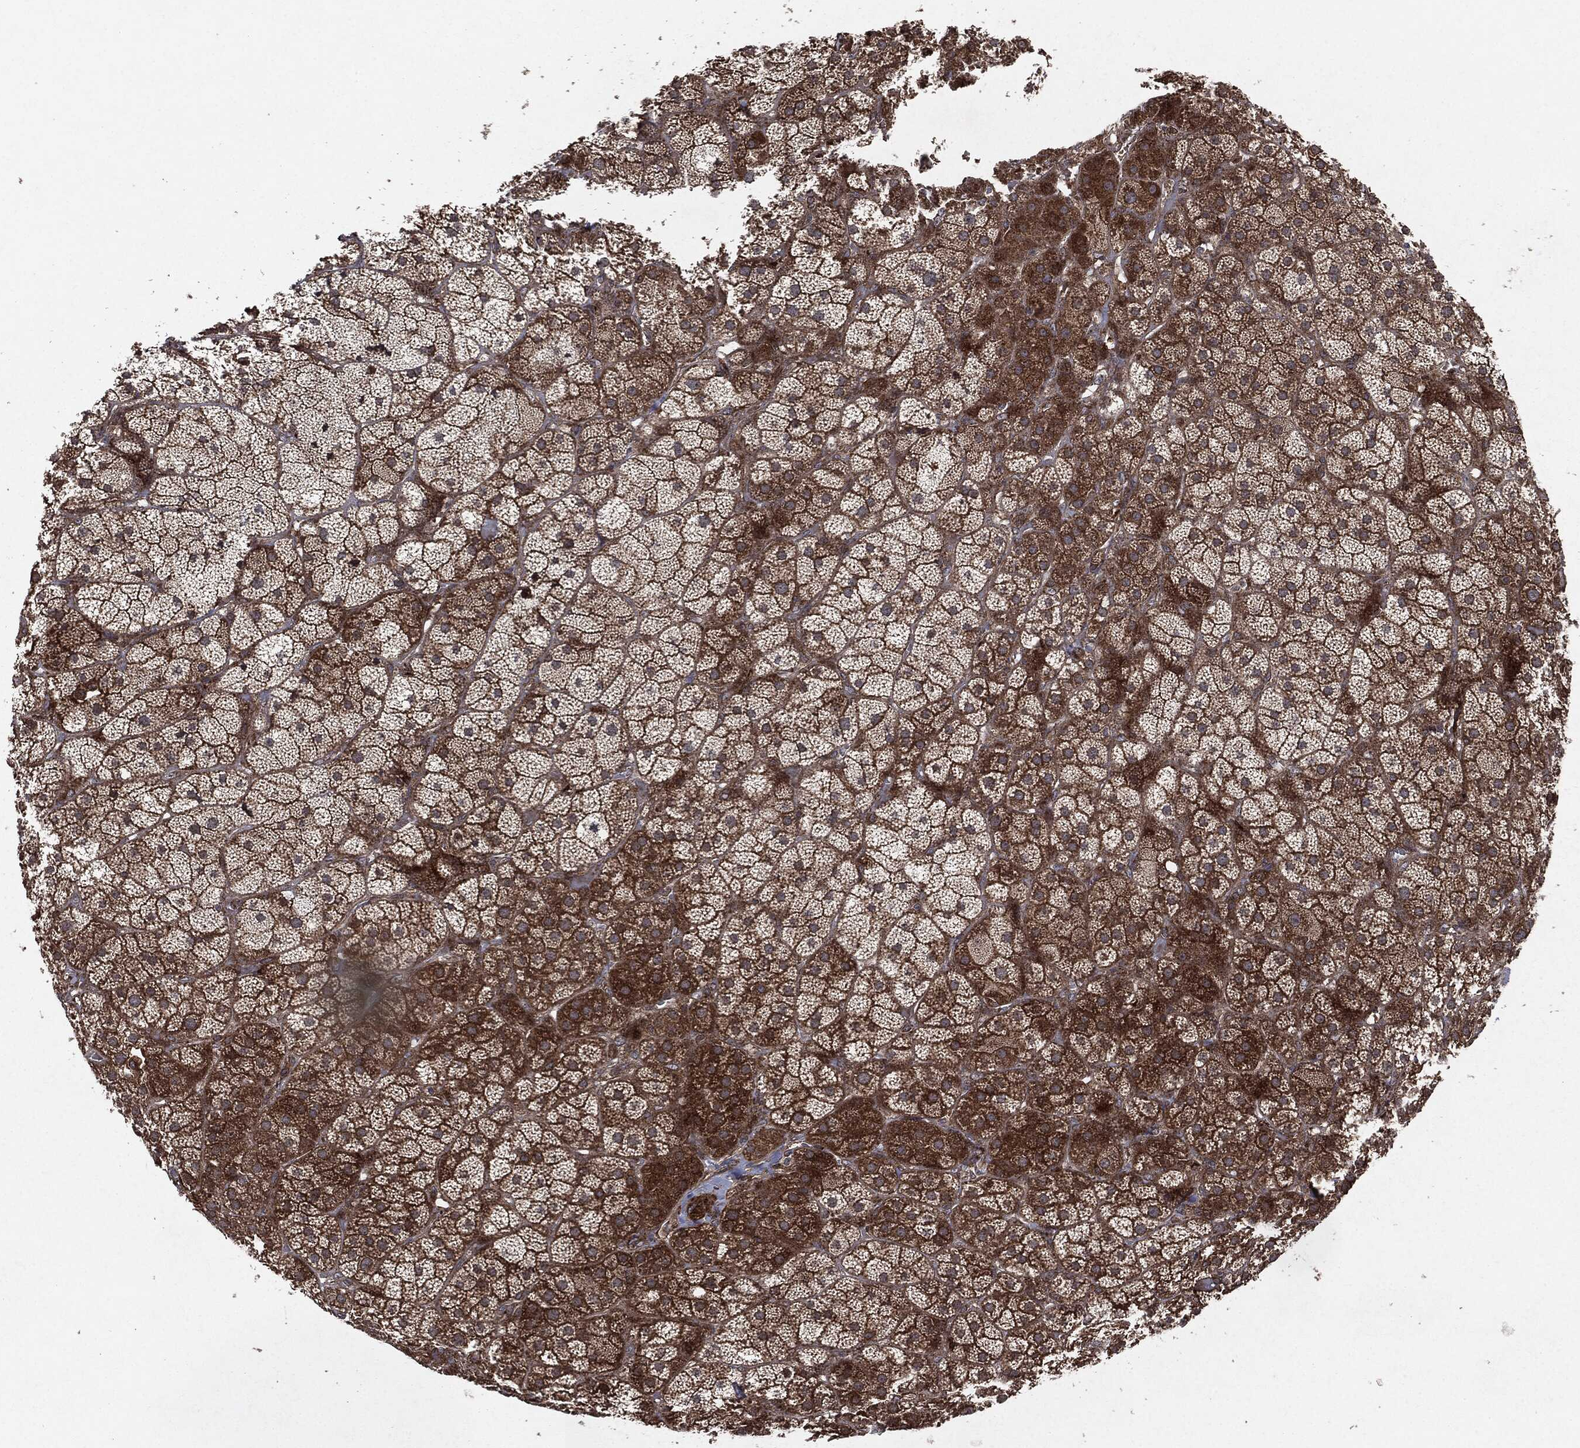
{"staining": {"intensity": "strong", "quantity": "25%-75%", "location": "cytoplasmic/membranous"}, "tissue": "adrenal gland", "cell_type": "Glandular cells", "image_type": "normal", "snomed": [{"axis": "morphology", "description": "Normal tissue, NOS"}, {"axis": "topography", "description": "Adrenal gland"}], "caption": "The image exhibits immunohistochemical staining of benign adrenal gland. There is strong cytoplasmic/membranous positivity is seen in about 25%-75% of glandular cells.", "gene": "RAF1", "patient": {"sex": "male", "age": 57}}